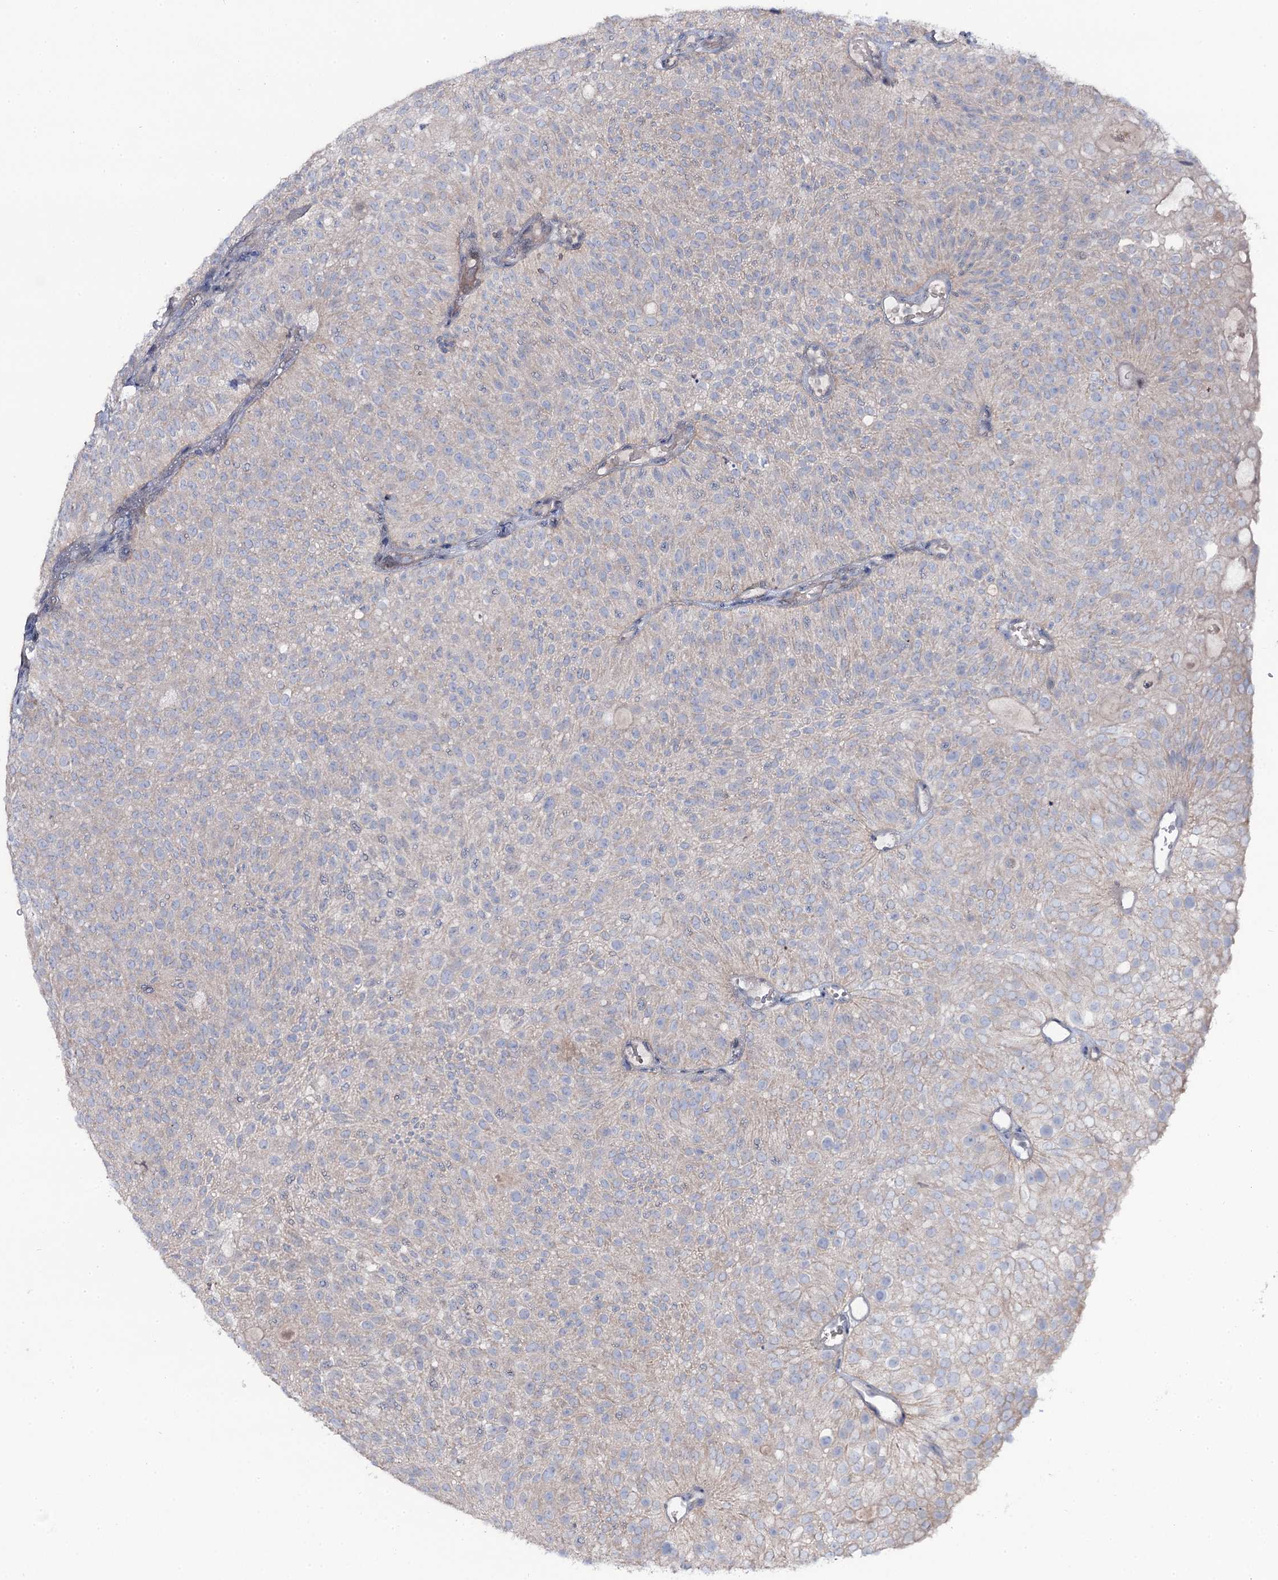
{"staining": {"intensity": "negative", "quantity": "none", "location": "none"}, "tissue": "urothelial cancer", "cell_type": "Tumor cells", "image_type": "cancer", "snomed": [{"axis": "morphology", "description": "Urothelial carcinoma, Low grade"}, {"axis": "topography", "description": "Urinary bladder"}], "caption": "IHC of human urothelial cancer exhibits no positivity in tumor cells. (DAB (3,3'-diaminobenzidine) IHC visualized using brightfield microscopy, high magnification).", "gene": "SNAP23", "patient": {"sex": "male", "age": 78}}